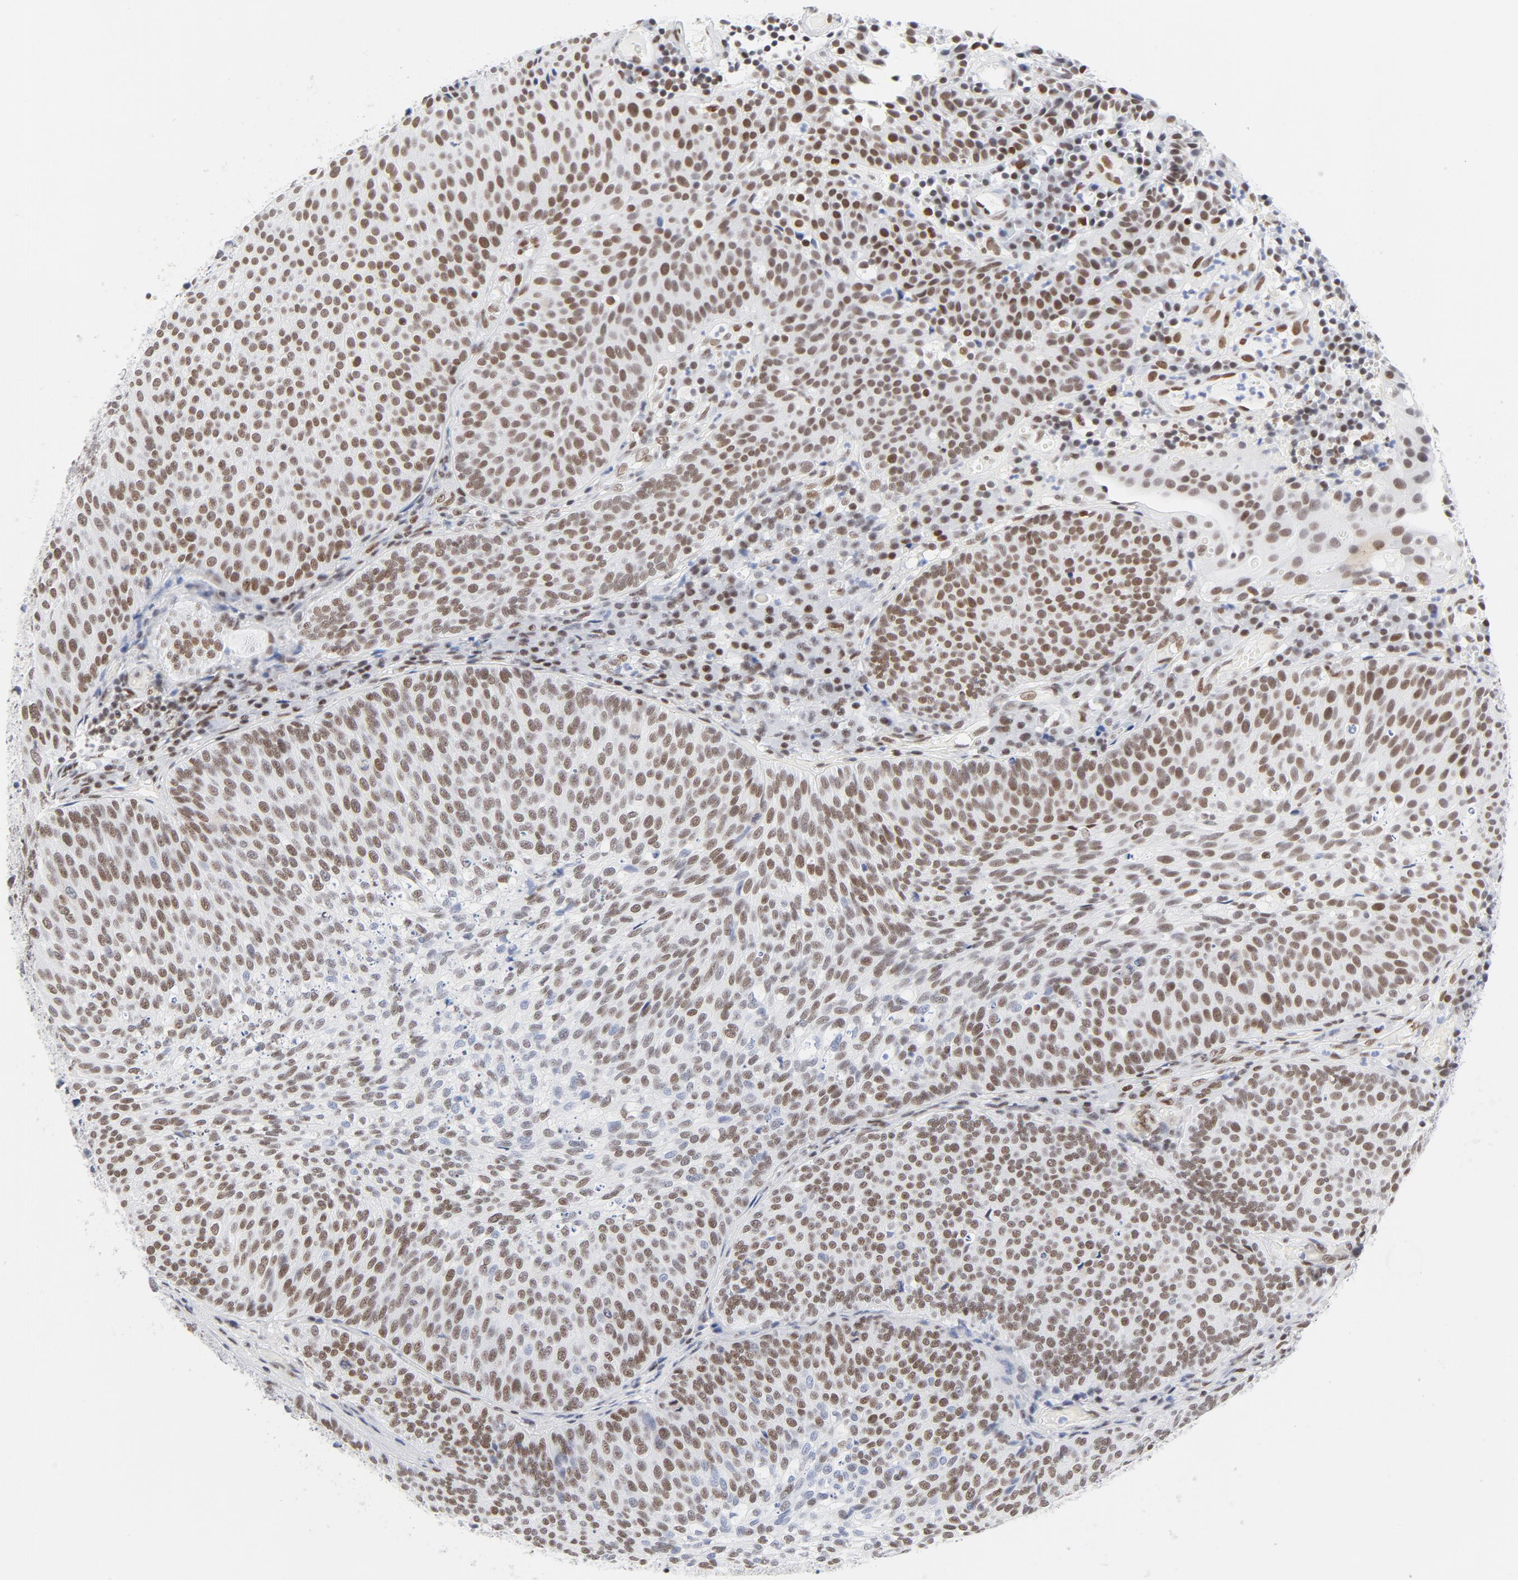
{"staining": {"intensity": "moderate", "quantity": ">75%", "location": "nuclear"}, "tissue": "urothelial cancer", "cell_type": "Tumor cells", "image_type": "cancer", "snomed": [{"axis": "morphology", "description": "Urothelial carcinoma, Low grade"}, {"axis": "topography", "description": "Urinary bladder"}], "caption": "About >75% of tumor cells in human urothelial carcinoma (low-grade) display moderate nuclear protein positivity as visualized by brown immunohistochemical staining.", "gene": "ATF2", "patient": {"sex": "male", "age": 85}}